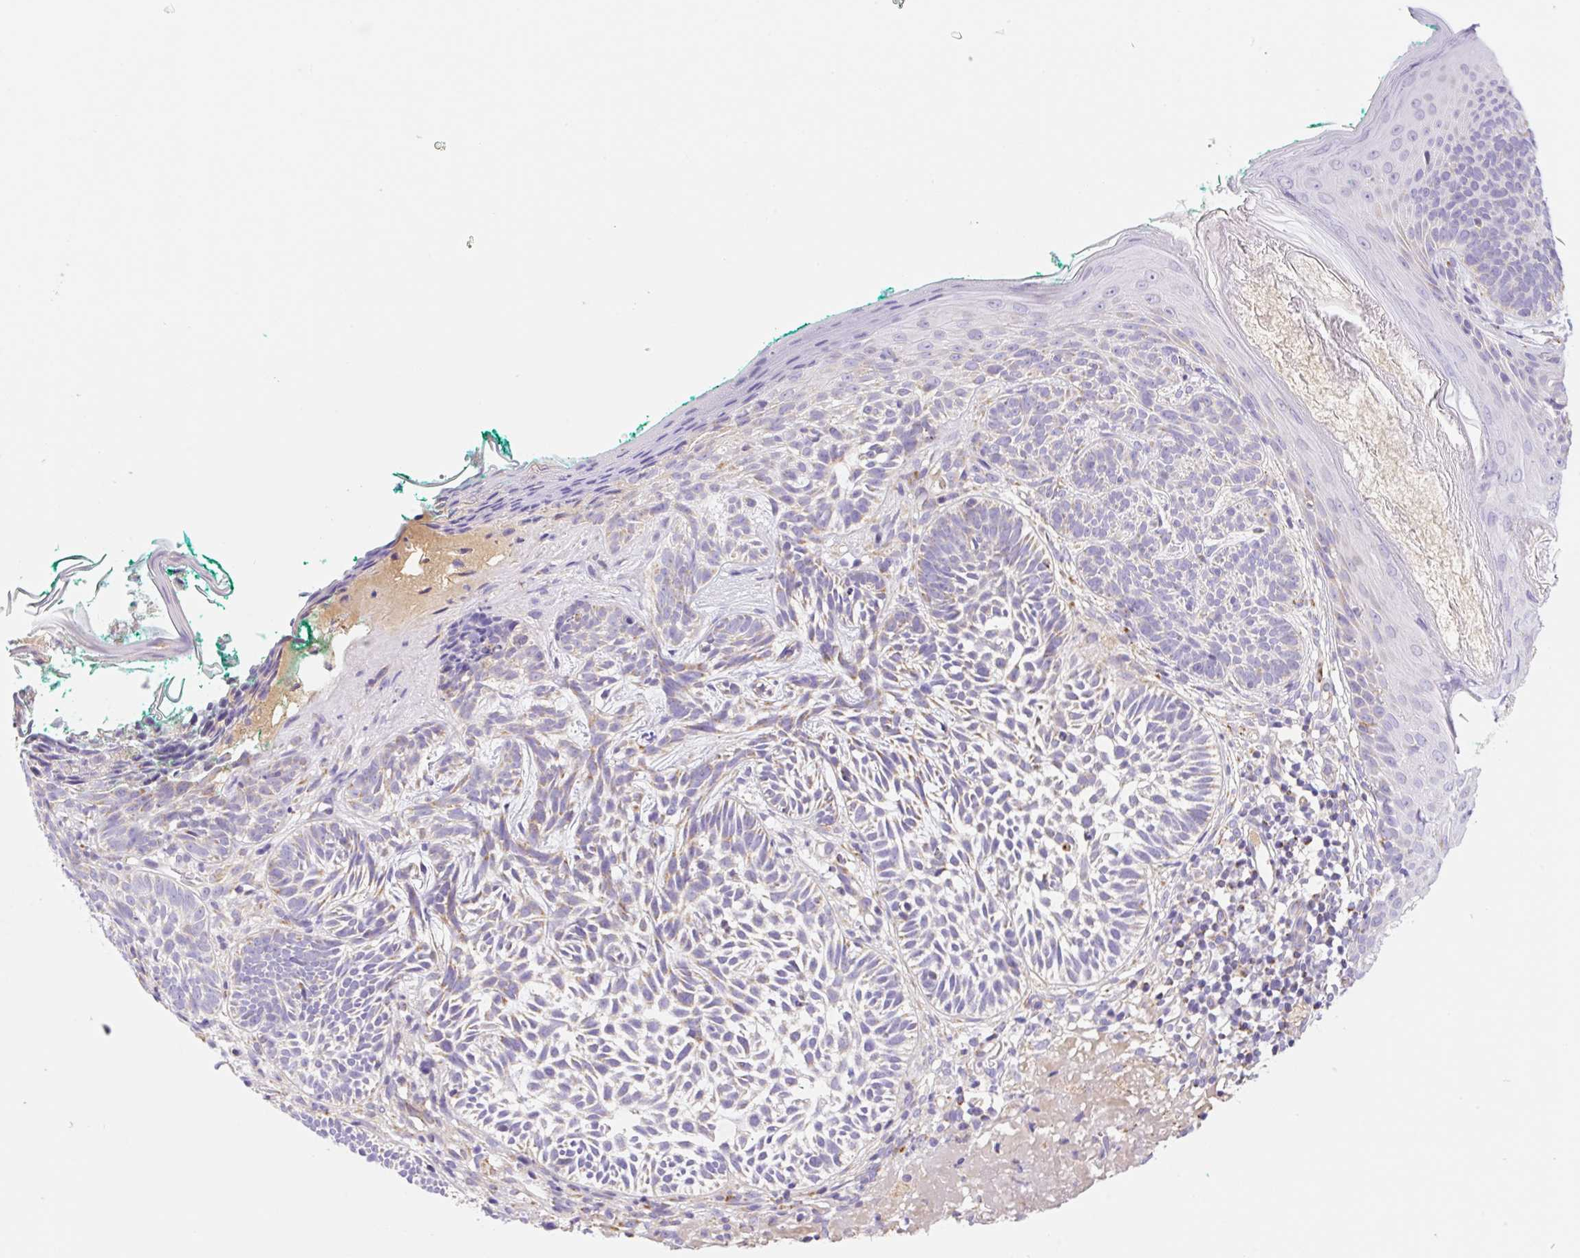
{"staining": {"intensity": "weak", "quantity": "<25%", "location": "cytoplasmic/membranous"}, "tissue": "skin cancer", "cell_type": "Tumor cells", "image_type": "cancer", "snomed": [{"axis": "morphology", "description": "Basal cell carcinoma"}, {"axis": "topography", "description": "Skin"}], "caption": "The histopathology image demonstrates no significant staining in tumor cells of basal cell carcinoma (skin).", "gene": "ETNK2", "patient": {"sex": "male", "age": 68}}